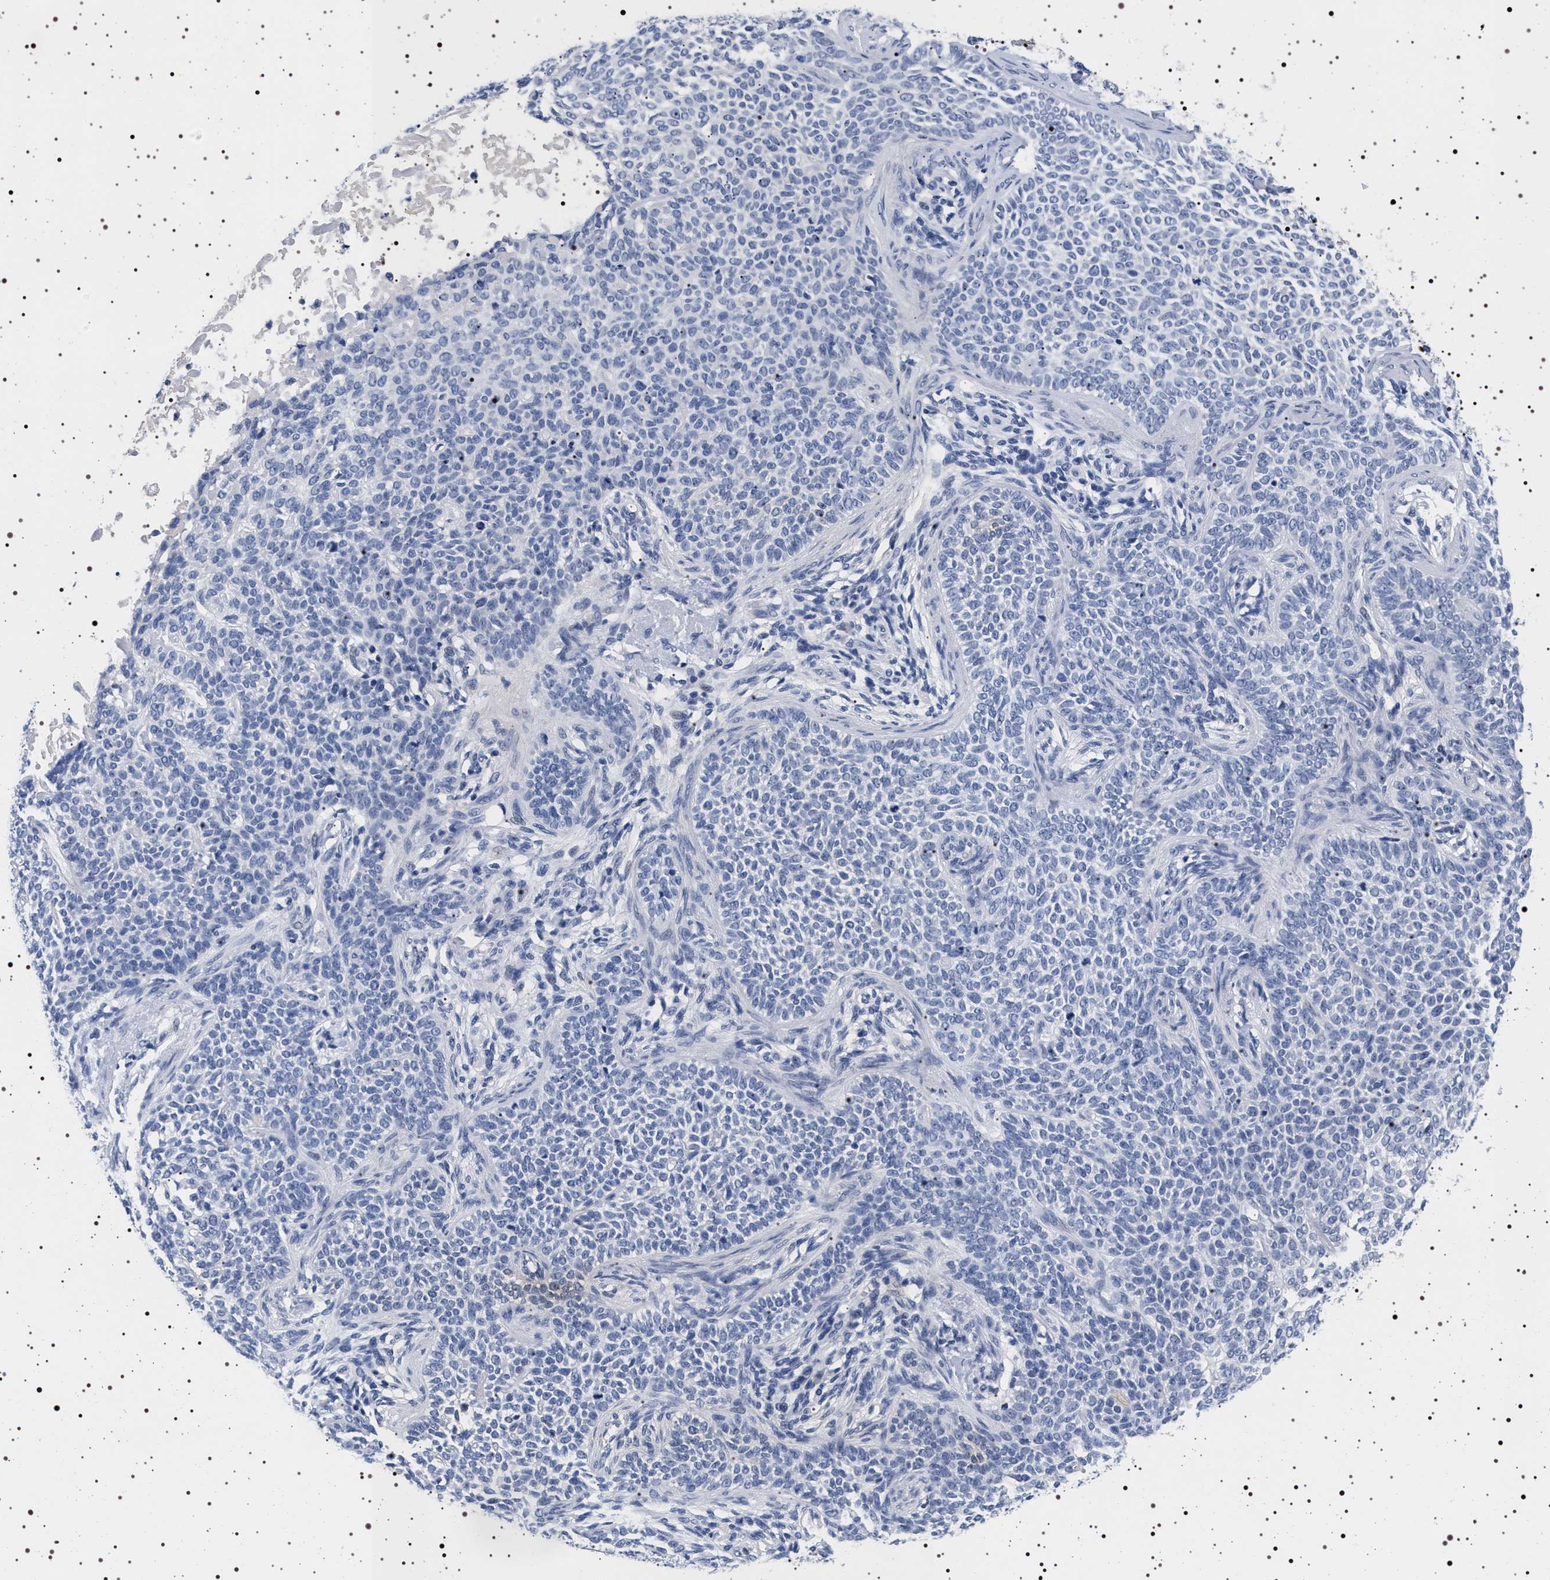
{"staining": {"intensity": "negative", "quantity": "none", "location": "none"}, "tissue": "skin cancer", "cell_type": "Tumor cells", "image_type": "cancer", "snomed": [{"axis": "morphology", "description": "Normal tissue, NOS"}, {"axis": "morphology", "description": "Basal cell carcinoma"}, {"axis": "topography", "description": "Skin"}], "caption": "DAB immunohistochemical staining of human skin cancer displays no significant positivity in tumor cells.", "gene": "MAPK10", "patient": {"sex": "male", "age": 87}}